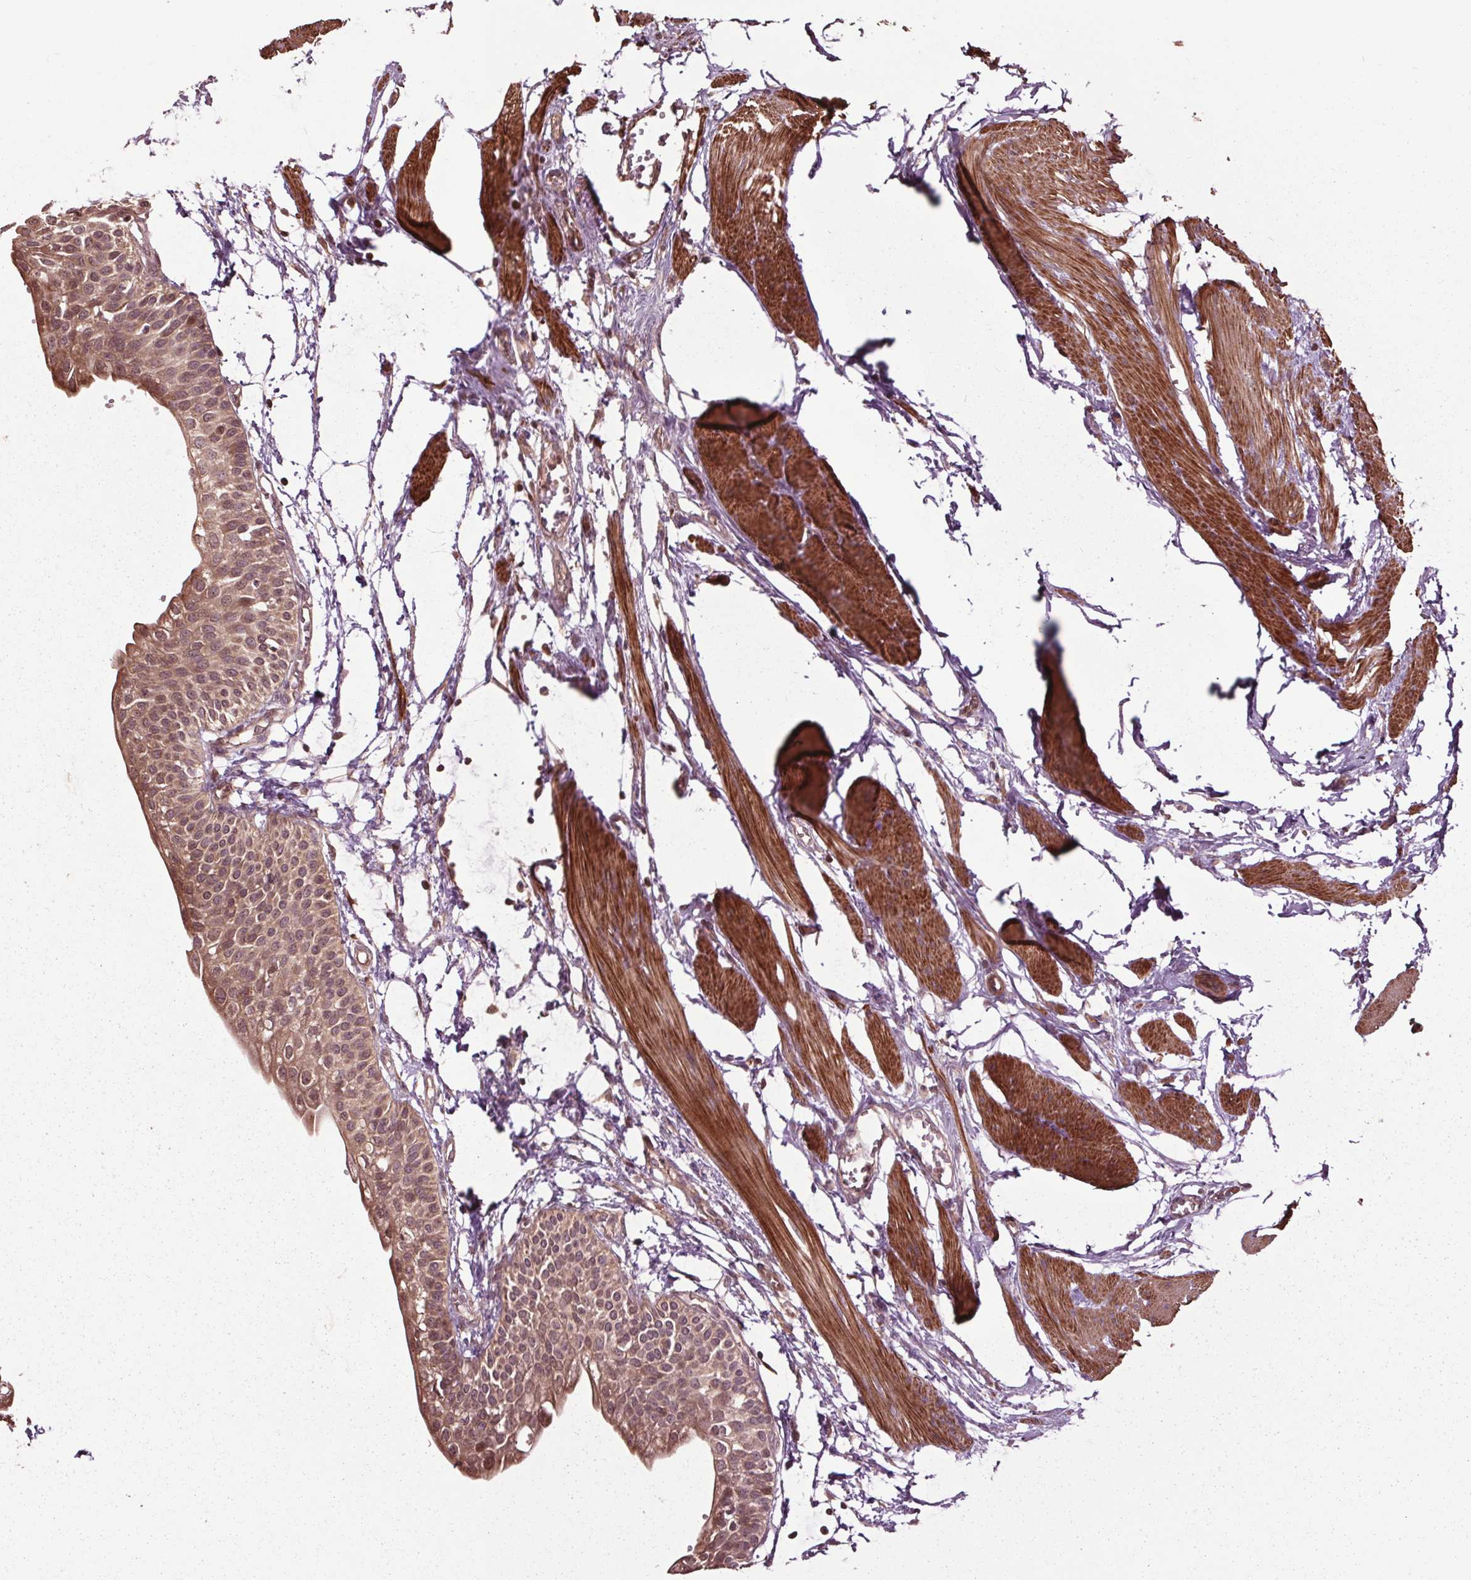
{"staining": {"intensity": "moderate", "quantity": ">75%", "location": "cytoplasmic/membranous,nuclear"}, "tissue": "urinary bladder", "cell_type": "Urothelial cells", "image_type": "normal", "snomed": [{"axis": "morphology", "description": "Normal tissue, NOS"}, {"axis": "topography", "description": "Urinary bladder"}, {"axis": "topography", "description": "Peripheral nerve tissue"}], "caption": "Brown immunohistochemical staining in normal human urinary bladder displays moderate cytoplasmic/membranous,nuclear staining in about >75% of urothelial cells.", "gene": "CEP95", "patient": {"sex": "male", "age": 55}}